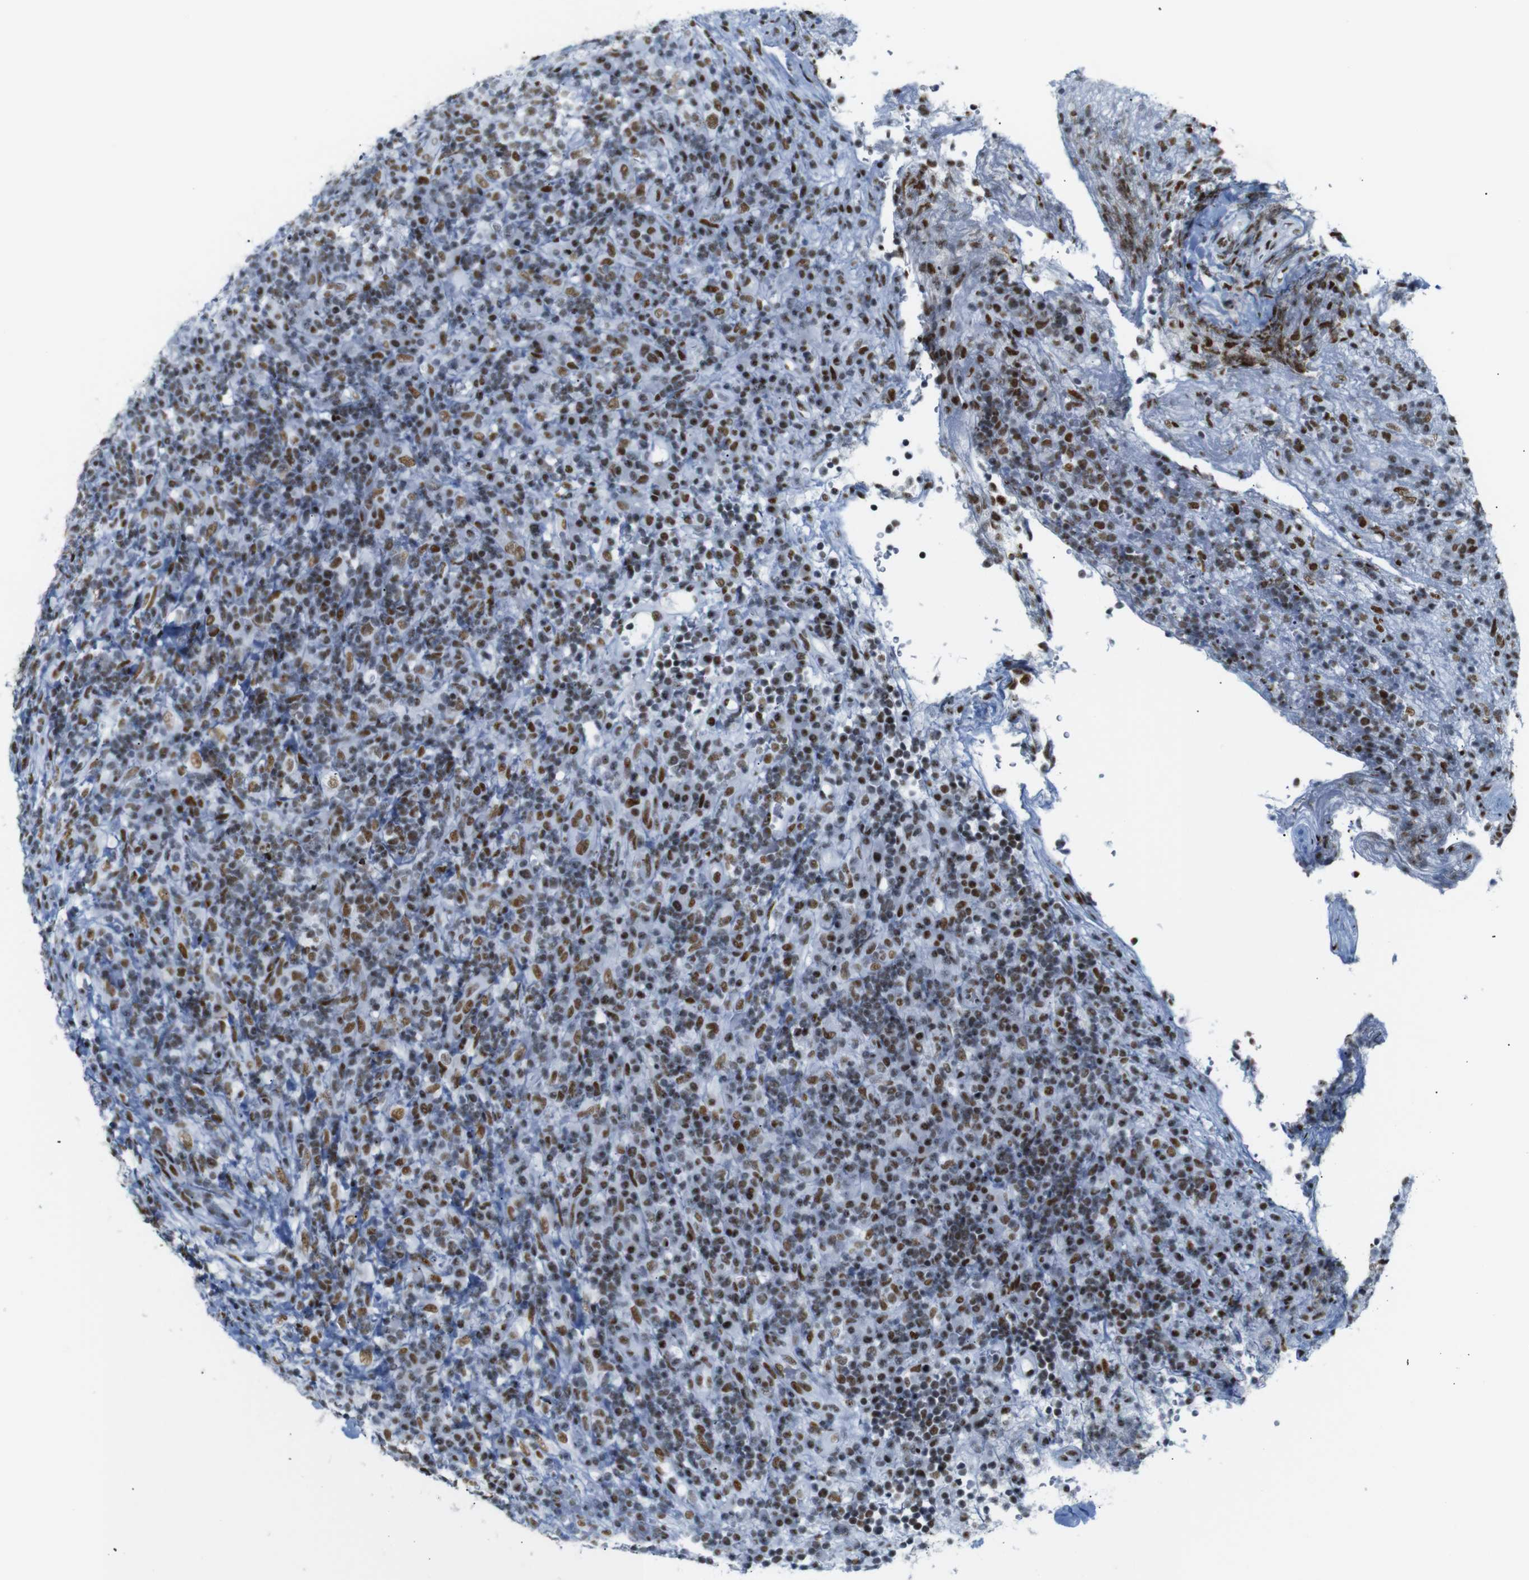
{"staining": {"intensity": "strong", "quantity": "<25%", "location": "nuclear"}, "tissue": "lymphoma", "cell_type": "Tumor cells", "image_type": "cancer", "snomed": [{"axis": "morphology", "description": "Malignant lymphoma, non-Hodgkin's type, High grade"}, {"axis": "topography", "description": "Lymph node"}], "caption": "Lymphoma was stained to show a protein in brown. There is medium levels of strong nuclear expression in approximately <25% of tumor cells. (DAB IHC, brown staining for protein, blue staining for nuclei).", "gene": "TRA2B", "patient": {"sex": "female", "age": 76}}